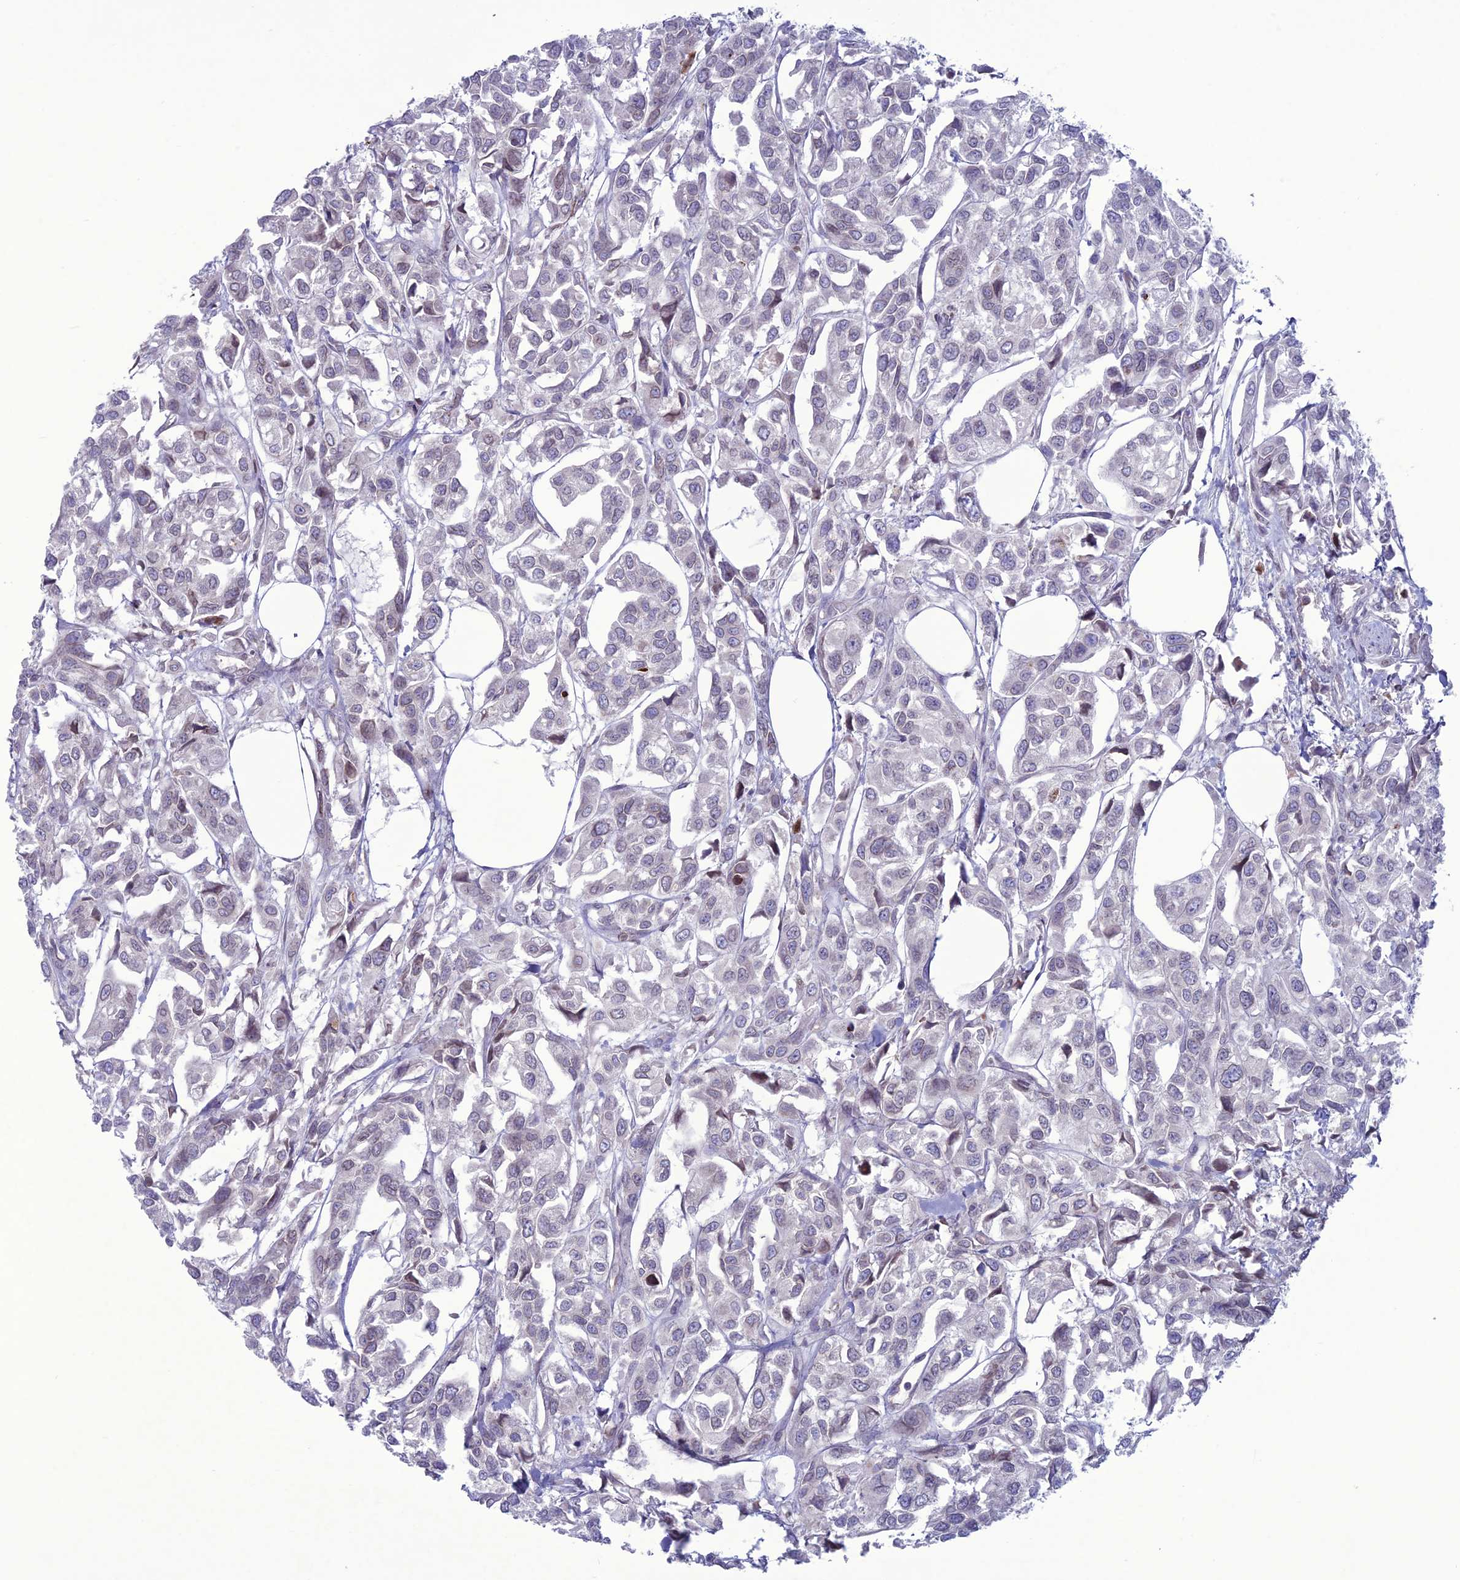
{"staining": {"intensity": "weak", "quantity": "<25%", "location": "nuclear"}, "tissue": "urothelial cancer", "cell_type": "Tumor cells", "image_type": "cancer", "snomed": [{"axis": "morphology", "description": "Urothelial carcinoma, High grade"}, {"axis": "topography", "description": "Urinary bladder"}], "caption": "Photomicrograph shows no significant protein positivity in tumor cells of urothelial cancer.", "gene": "WDR46", "patient": {"sex": "male", "age": 67}}